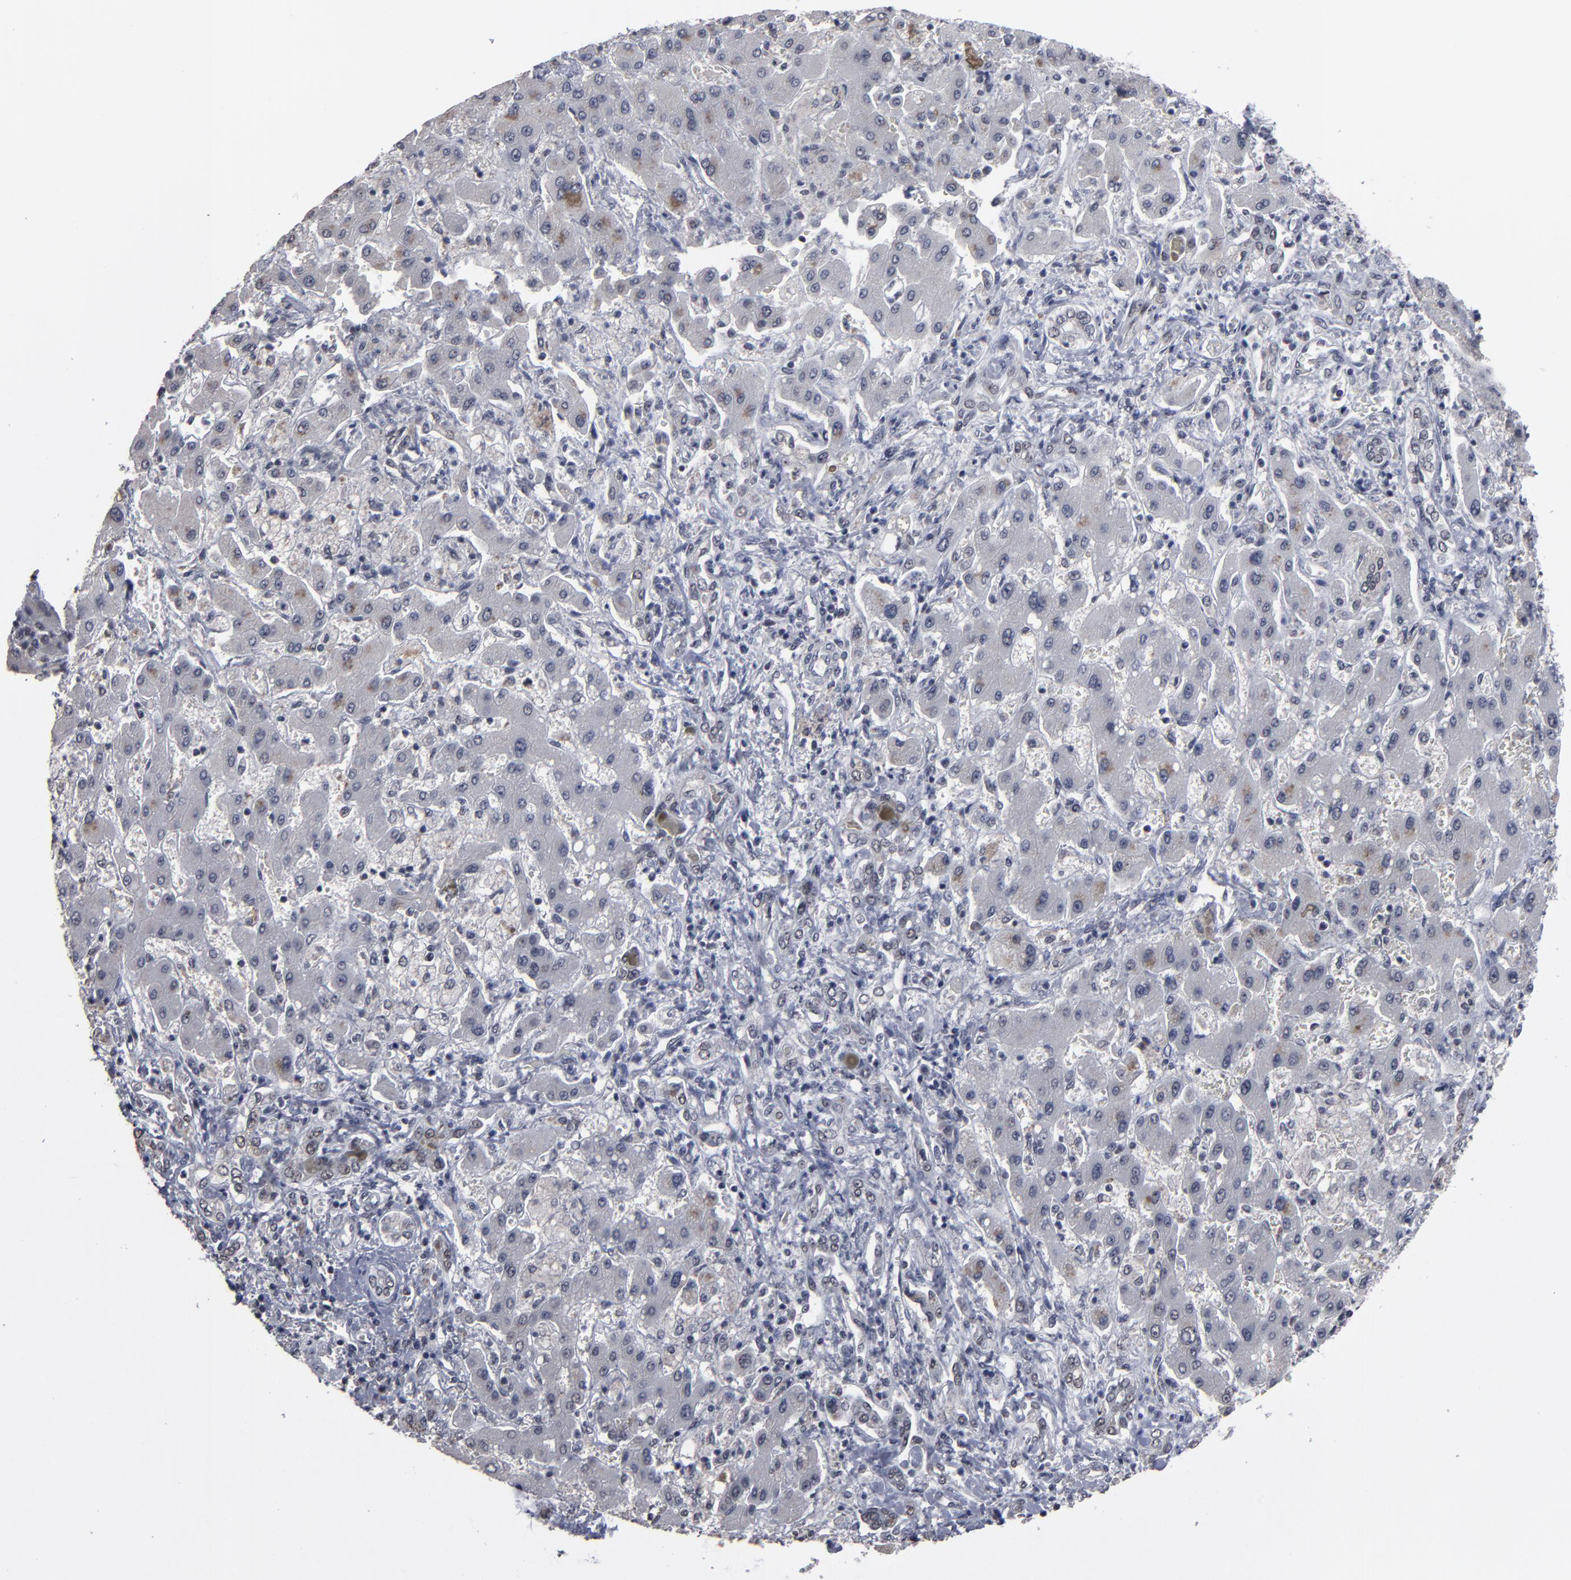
{"staining": {"intensity": "negative", "quantity": "none", "location": "none"}, "tissue": "liver cancer", "cell_type": "Tumor cells", "image_type": "cancer", "snomed": [{"axis": "morphology", "description": "Cholangiocarcinoma"}, {"axis": "topography", "description": "Liver"}], "caption": "A histopathology image of human liver cancer (cholangiocarcinoma) is negative for staining in tumor cells.", "gene": "SSRP1", "patient": {"sex": "male", "age": 50}}